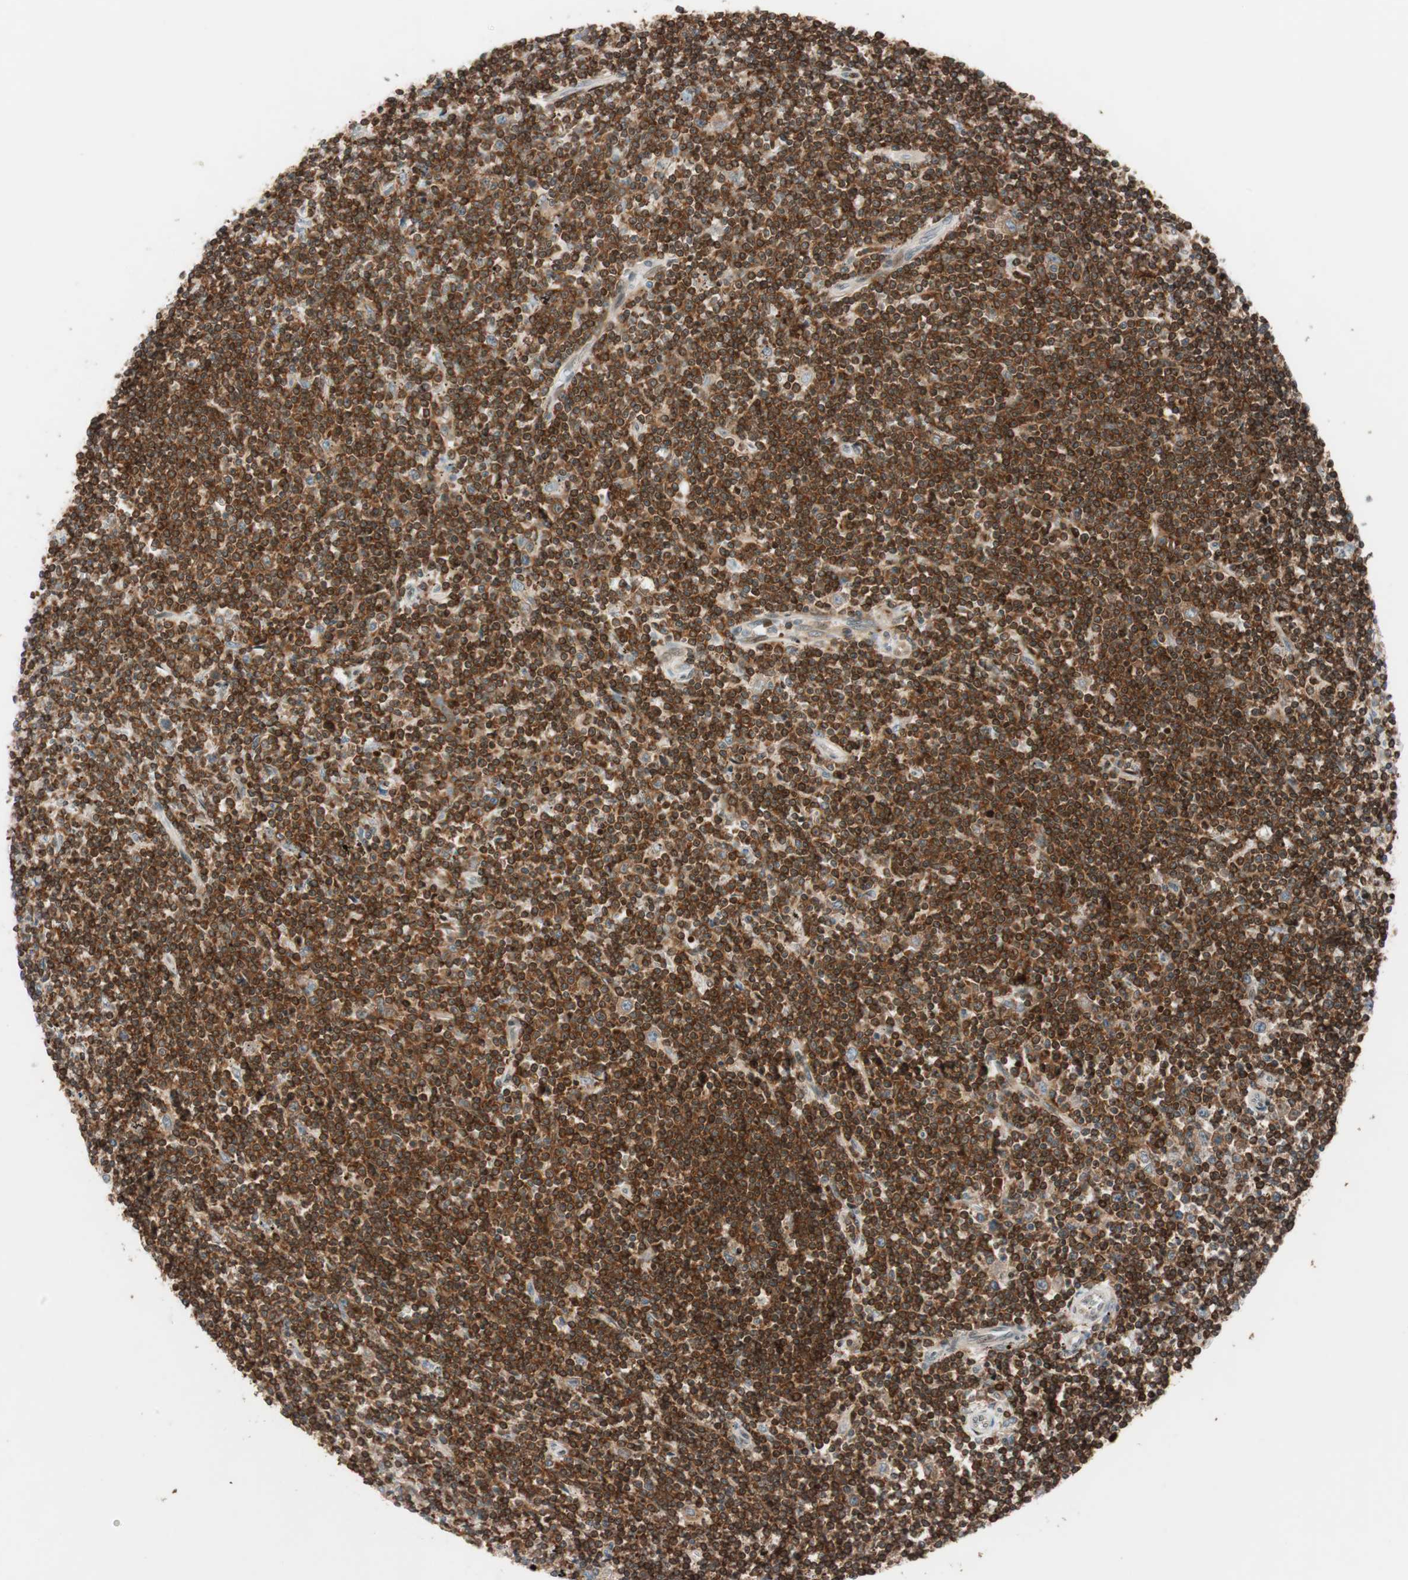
{"staining": {"intensity": "strong", "quantity": ">75%", "location": "cytoplasmic/membranous"}, "tissue": "lymphoma", "cell_type": "Tumor cells", "image_type": "cancer", "snomed": [{"axis": "morphology", "description": "Malignant lymphoma, non-Hodgkin's type, Low grade"}, {"axis": "topography", "description": "Spleen"}], "caption": "Brown immunohistochemical staining in malignant lymphoma, non-Hodgkin's type (low-grade) displays strong cytoplasmic/membranous positivity in about >75% of tumor cells. The protein is stained brown, and the nuclei are stained in blue (DAB IHC with brightfield microscopy, high magnification).", "gene": "BIN1", "patient": {"sex": "male", "age": 76}}